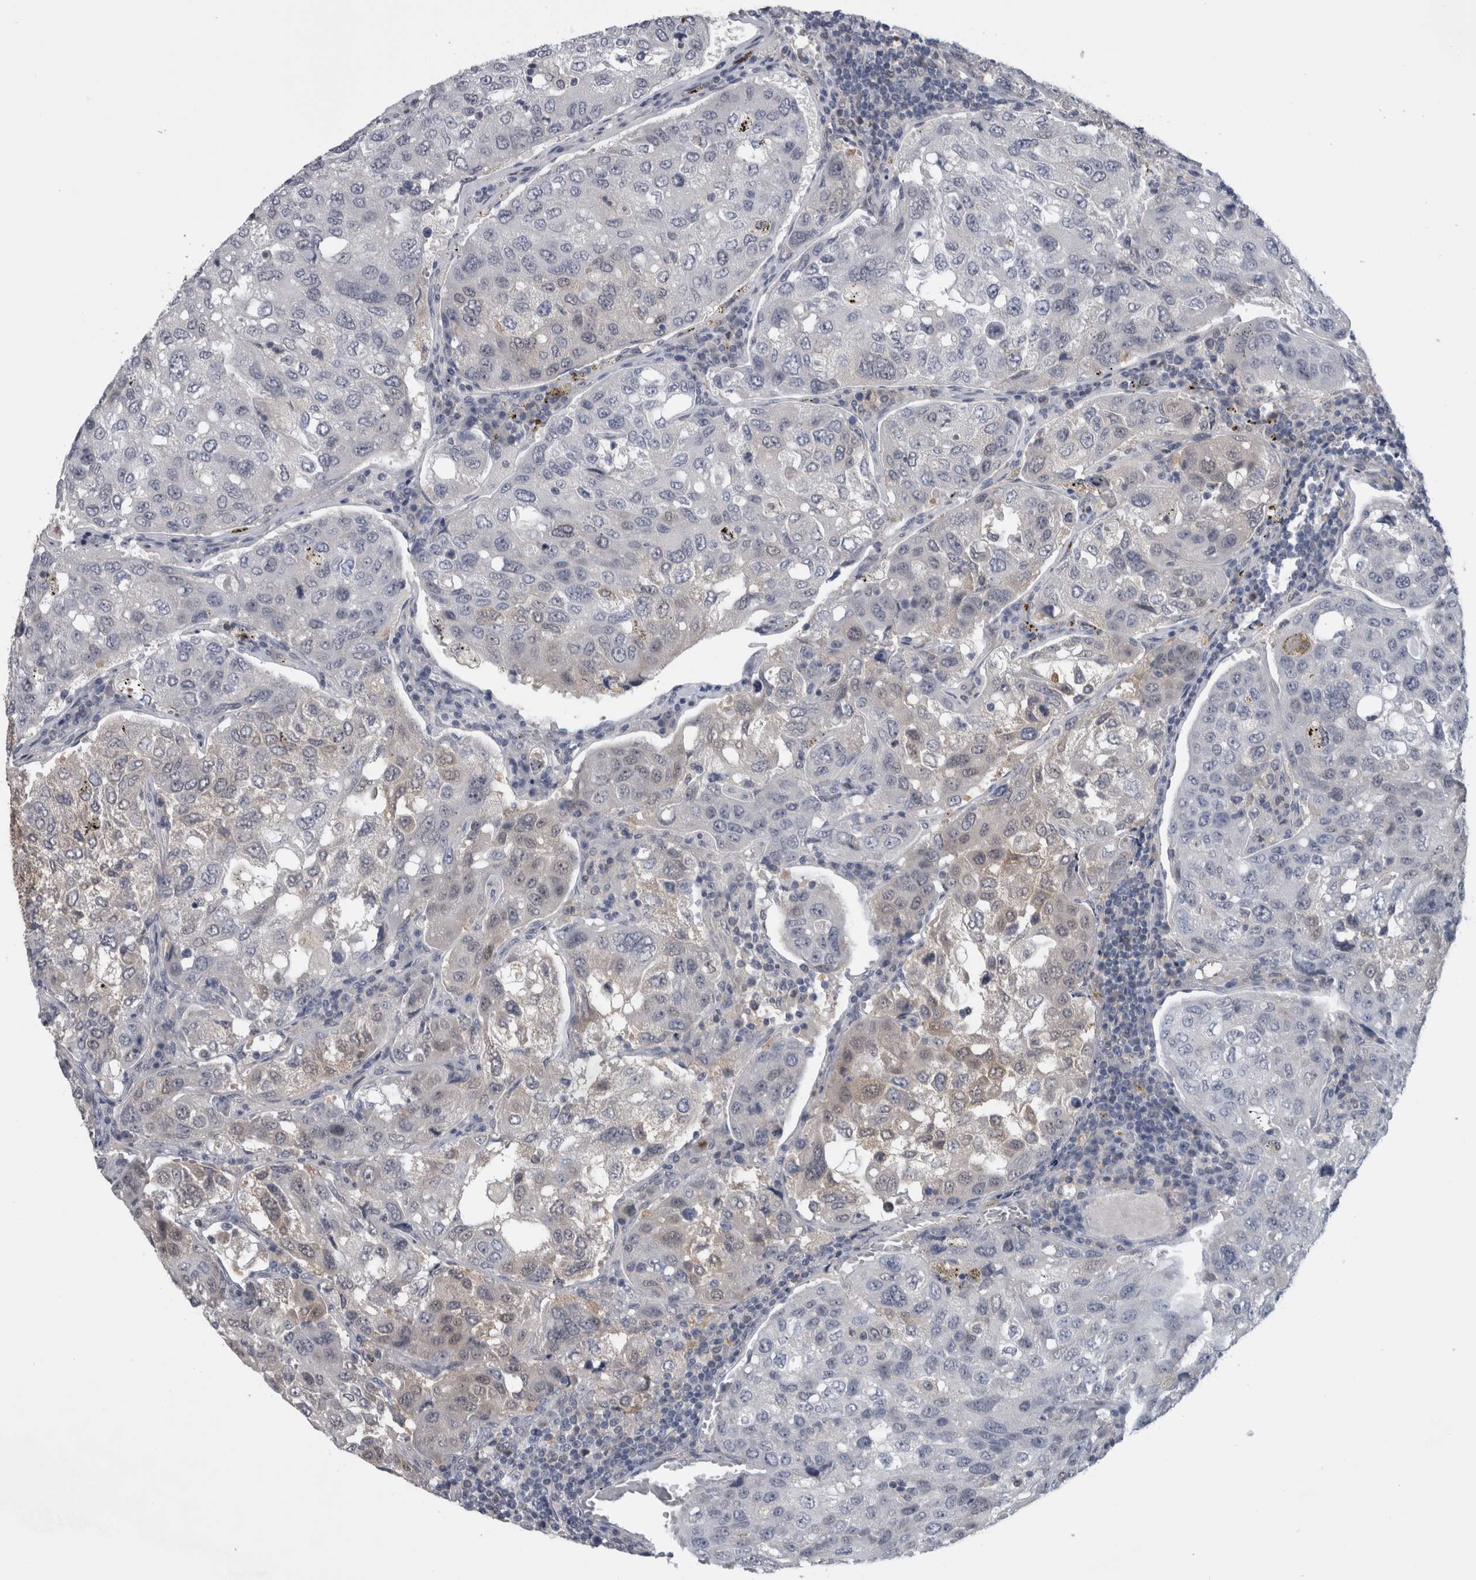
{"staining": {"intensity": "weak", "quantity": "<25%", "location": "nuclear"}, "tissue": "urothelial cancer", "cell_type": "Tumor cells", "image_type": "cancer", "snomed": [{"axis": "morphology", "description": "Urothelial carcinoma, High grade"}, {"axis": "topography", "description": "Lymph node"}, {"axis": "topography", "description": "Urinary bladder"}], "caption": "A high-resolution histopathology image shows immunohistochemistry staining of high-grade urothelial carcinoma, which displays no significant staining in tumor cells.", "gene": "NAPRT", "patient": {"sex": "male", "age": 51}}